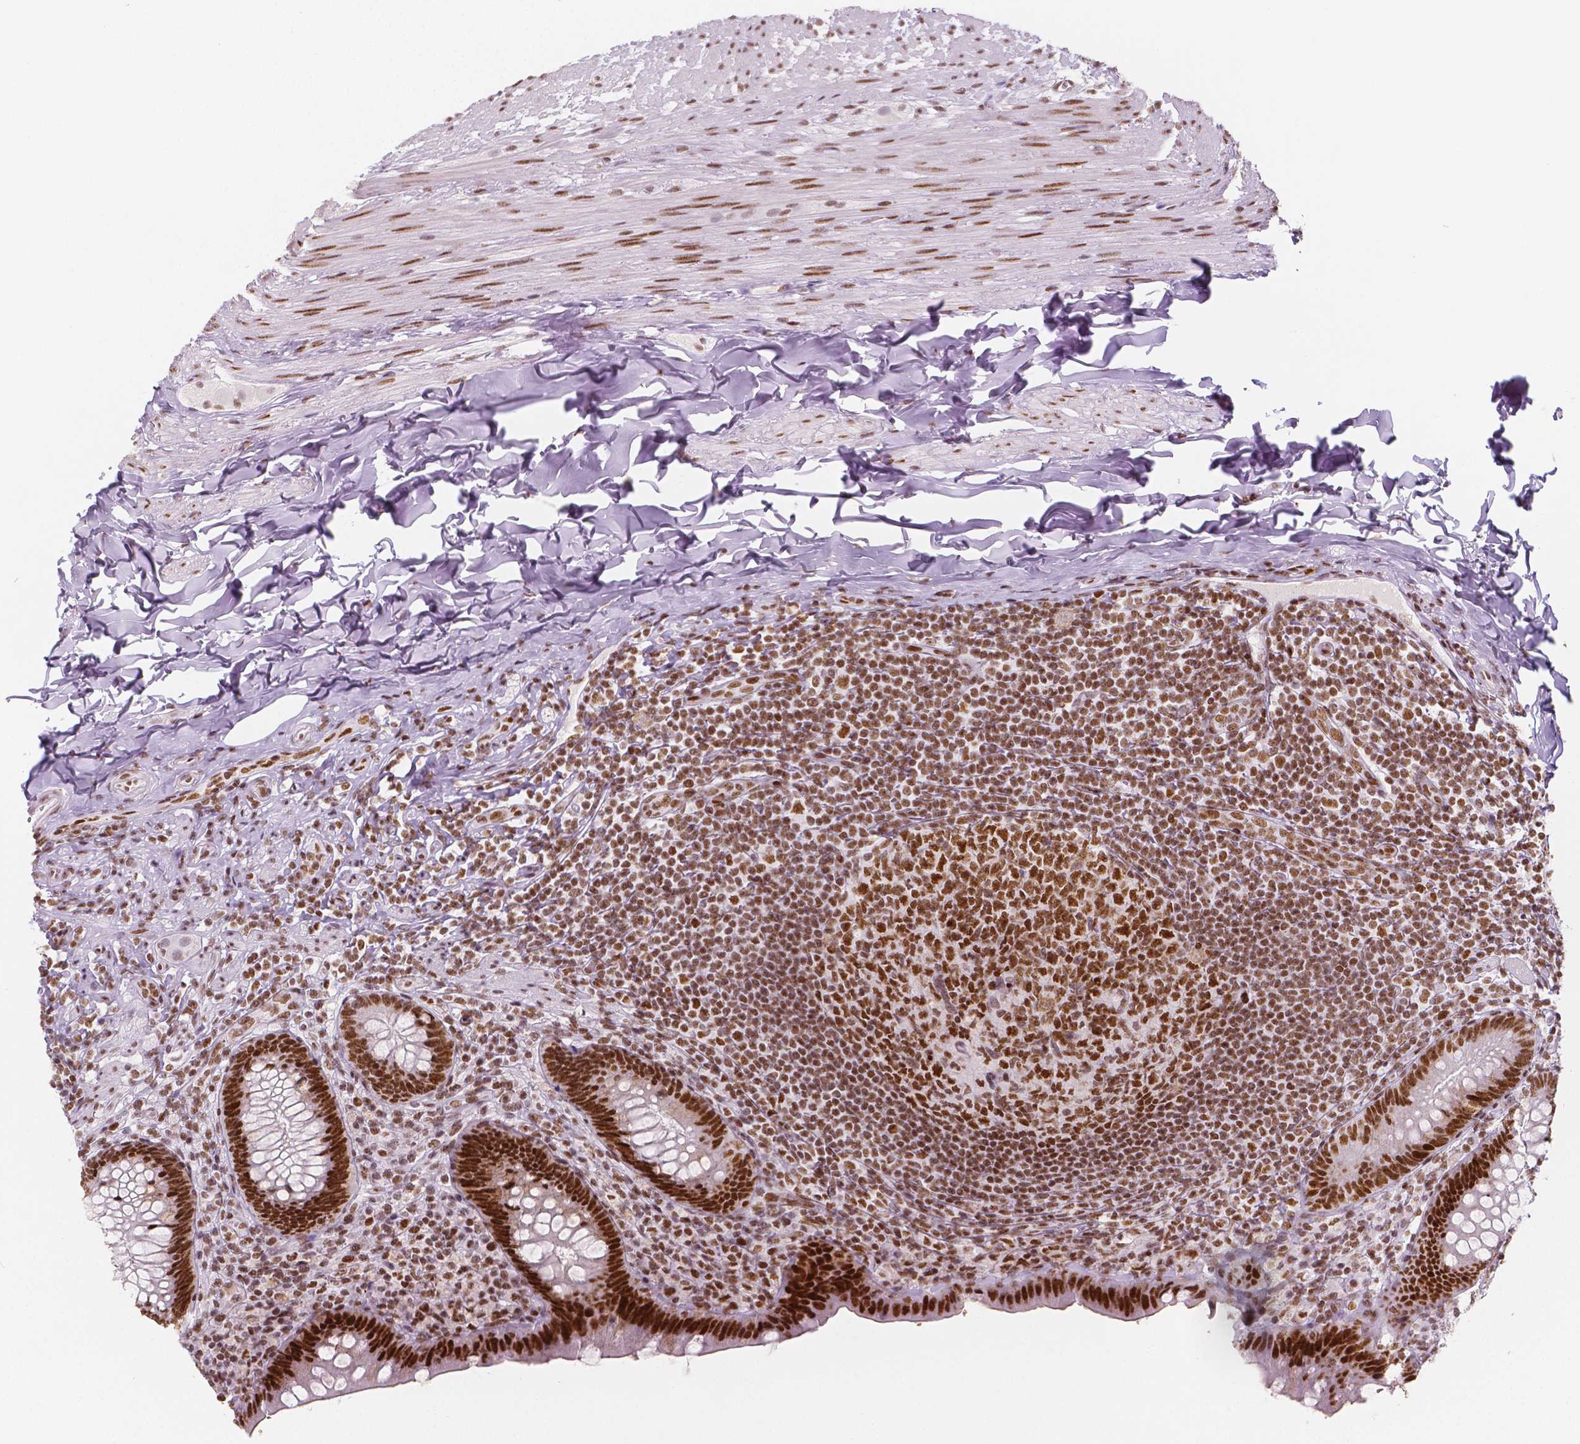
{"staining": {"intensity": "strong", "quantity": ">75%", "location": "nuclear"}, "tissue": "appendix", "cell_type": "Glandular cells", "image_type": "normal", "snomed": [{"axis": "morphology", "description": "Normal tissue, NOS"}, {"axis": "topography", "description": "Appendix"}], "caption": "DAB (3,3'-diaminobenzidine) immunohistochemical staining of unremarkable appendix displays strong nuclear protein expression in about >75% of glandular cells.", "gene": "HDAC1", "patient": {"sex": "male", "age": 47}}